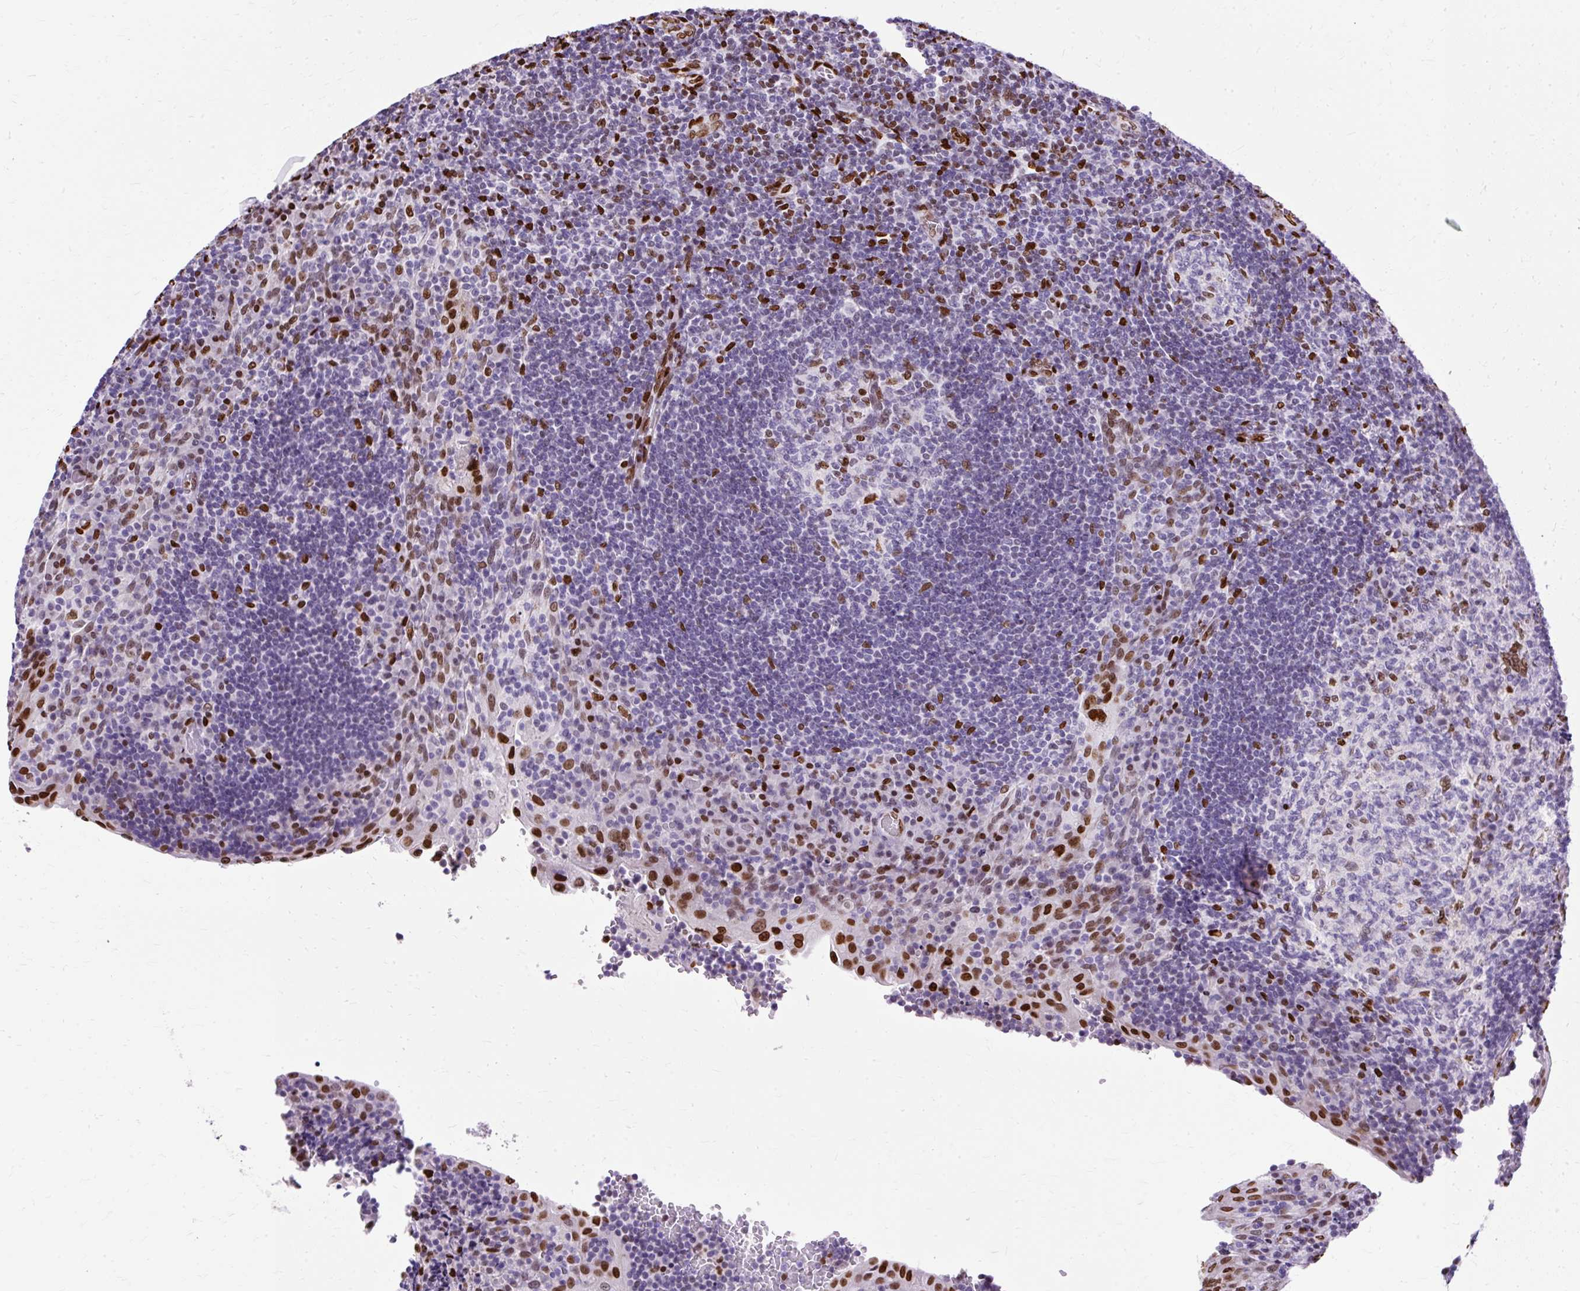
{"staining": {"intensity": "strong", "quantity": "<25%", "location": "nuclear"}, "tissue": "tonsil", "cell_type": "Germinal center cells", "image_type": "normal", "snomed": [{"axis": "morphology", "description": "Normal tissue, NOS"}, {"axis": "topography", "description": "Tonsil"}], "caption": "Germinal center cells exhibit medium levels of strong nuclear positivity in approximately <25% of cells in benign human tonsil.", "gene": "TMEM184C", "patient": {"sex": "male", "age": 17}}